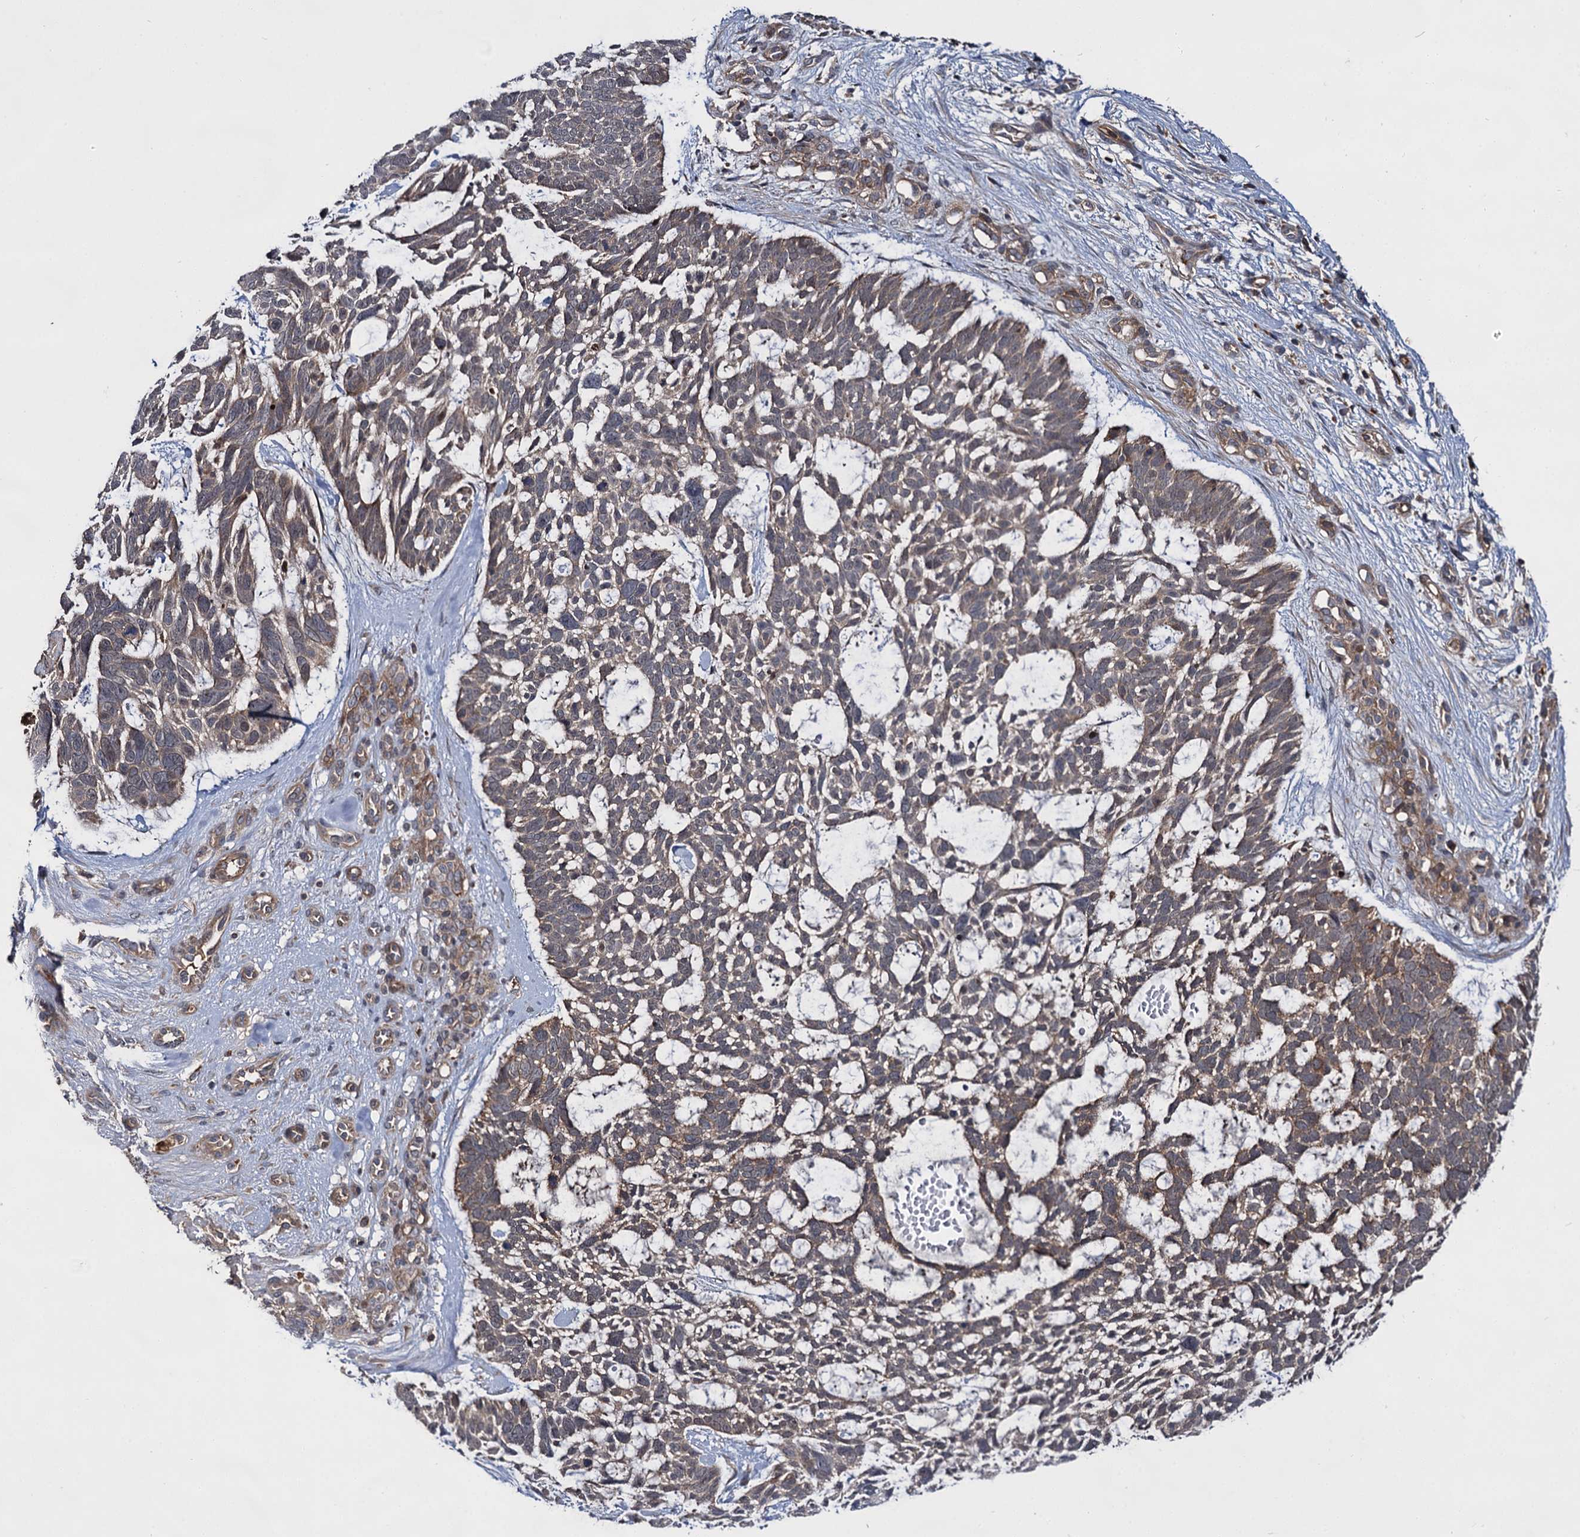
{"staining": {"intensity": "weak", "quantity": "25%-75%", "location": "cytoplasmic/membranous"}, "tissue": "skin cancer", "cell_type": "Tumor cells", "image_type": "cancer", "snomed": [{"axis": "morphology", "description": "Basal cell carcinoma"}, {"axis": "topography", "description": "Skin"}], "caption": "Weak cytoplasmic/membranous protein expression is appreciated in about 25%-75% of tumor cells in skin cancer.", "gene": "ABLIM1", "patient": {"sex": "male", "age": 88}}